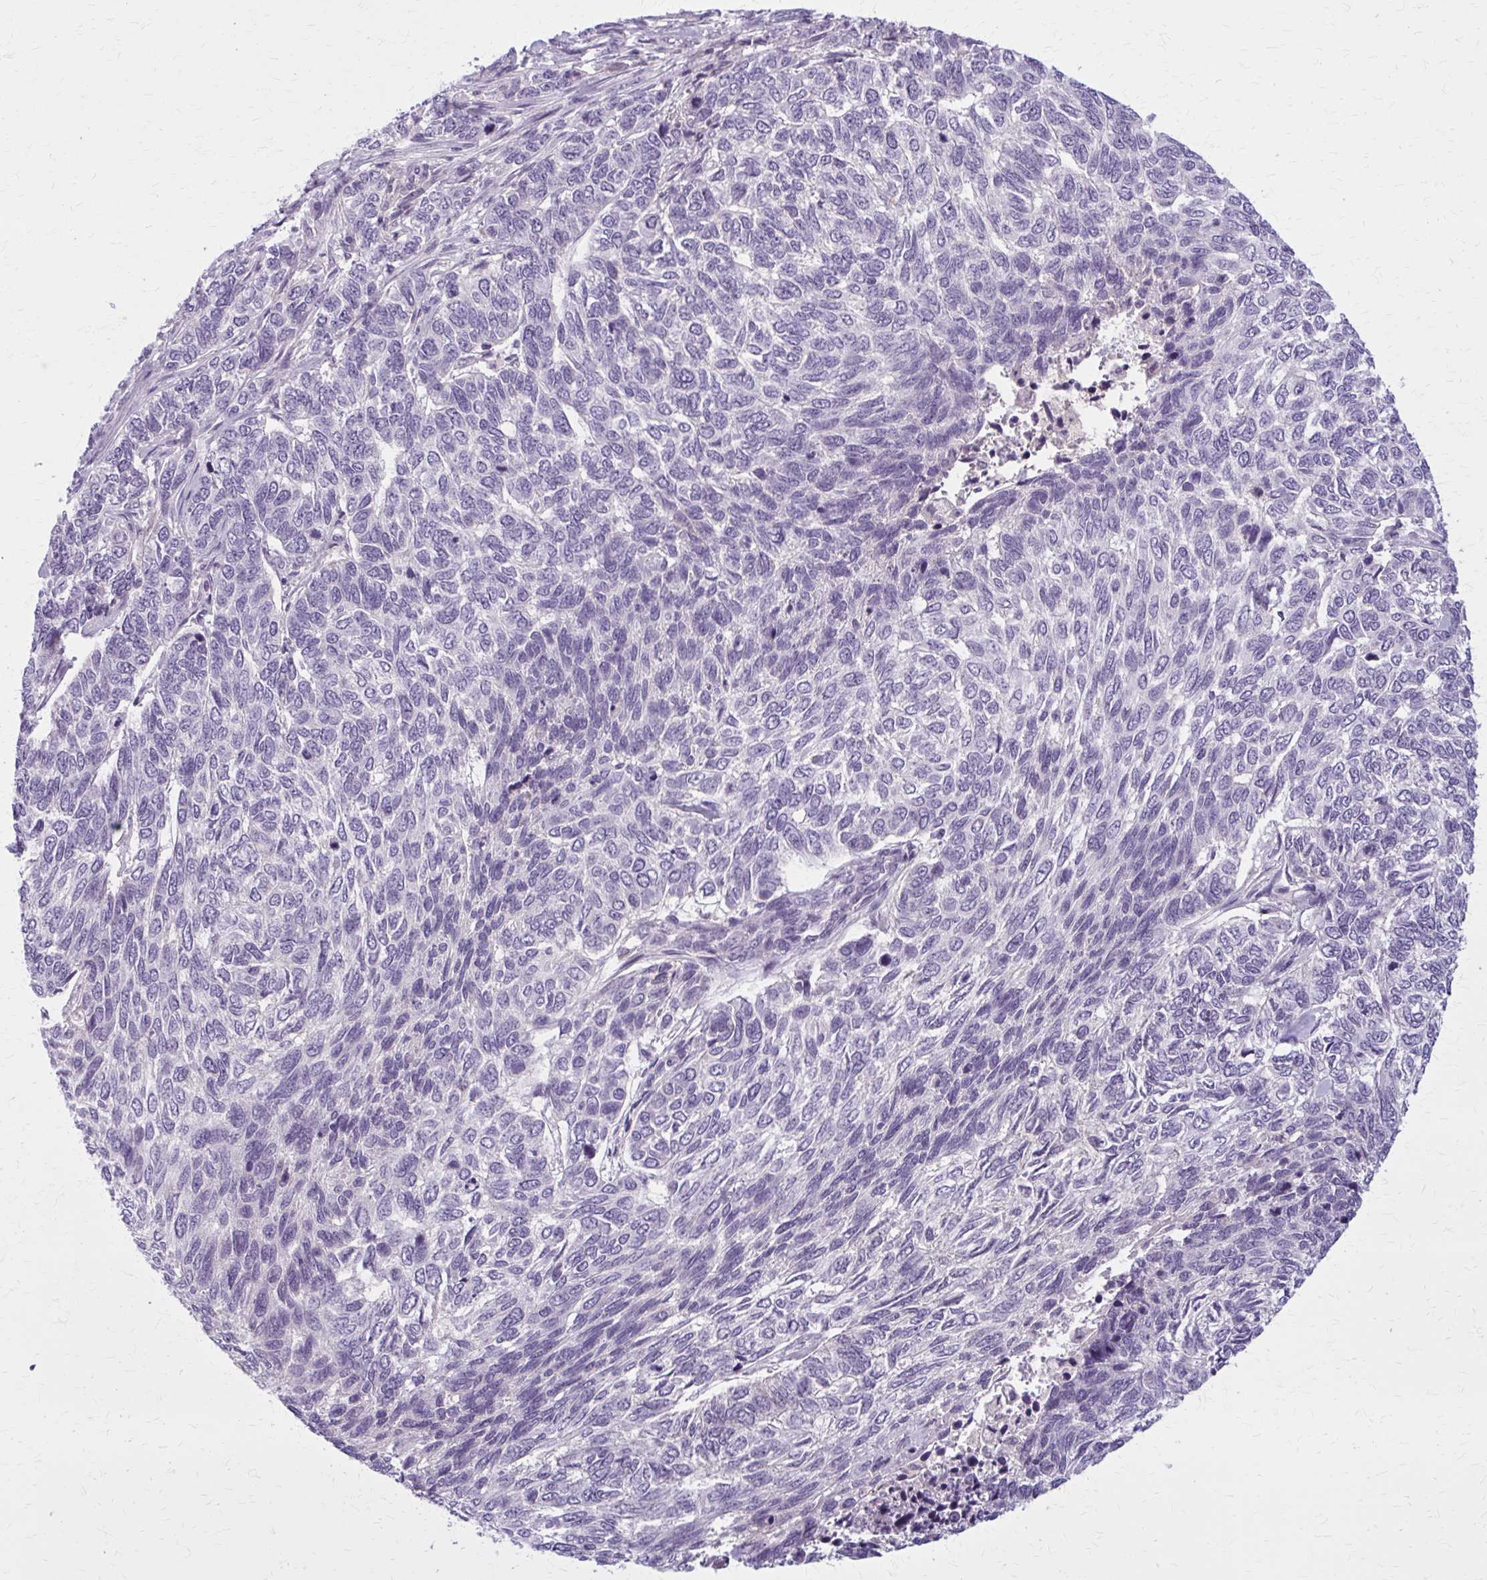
{"staining": {"intensity": "negative", "quantity": "none", "location": "none"}, "tissue": "skin cancer", "cell_type": "Tumor cells", "image_type": "cancer", "snomed": [{"axis": "morphology", "description": "Basal cell carcinoma"}, {"axis": "topography", "description": "Skin"}], "caption": "High magnification brightfield microscopy of skin cancer (basal cell carcinoma) stained with DAB (3,3'-diaminobenzidine) (brown) and counterstained with hematoxylin (blue): tumor cells show no significant positivity.", "gene": "OR4A47", "patient": {"sex": "female", "age": 65}}